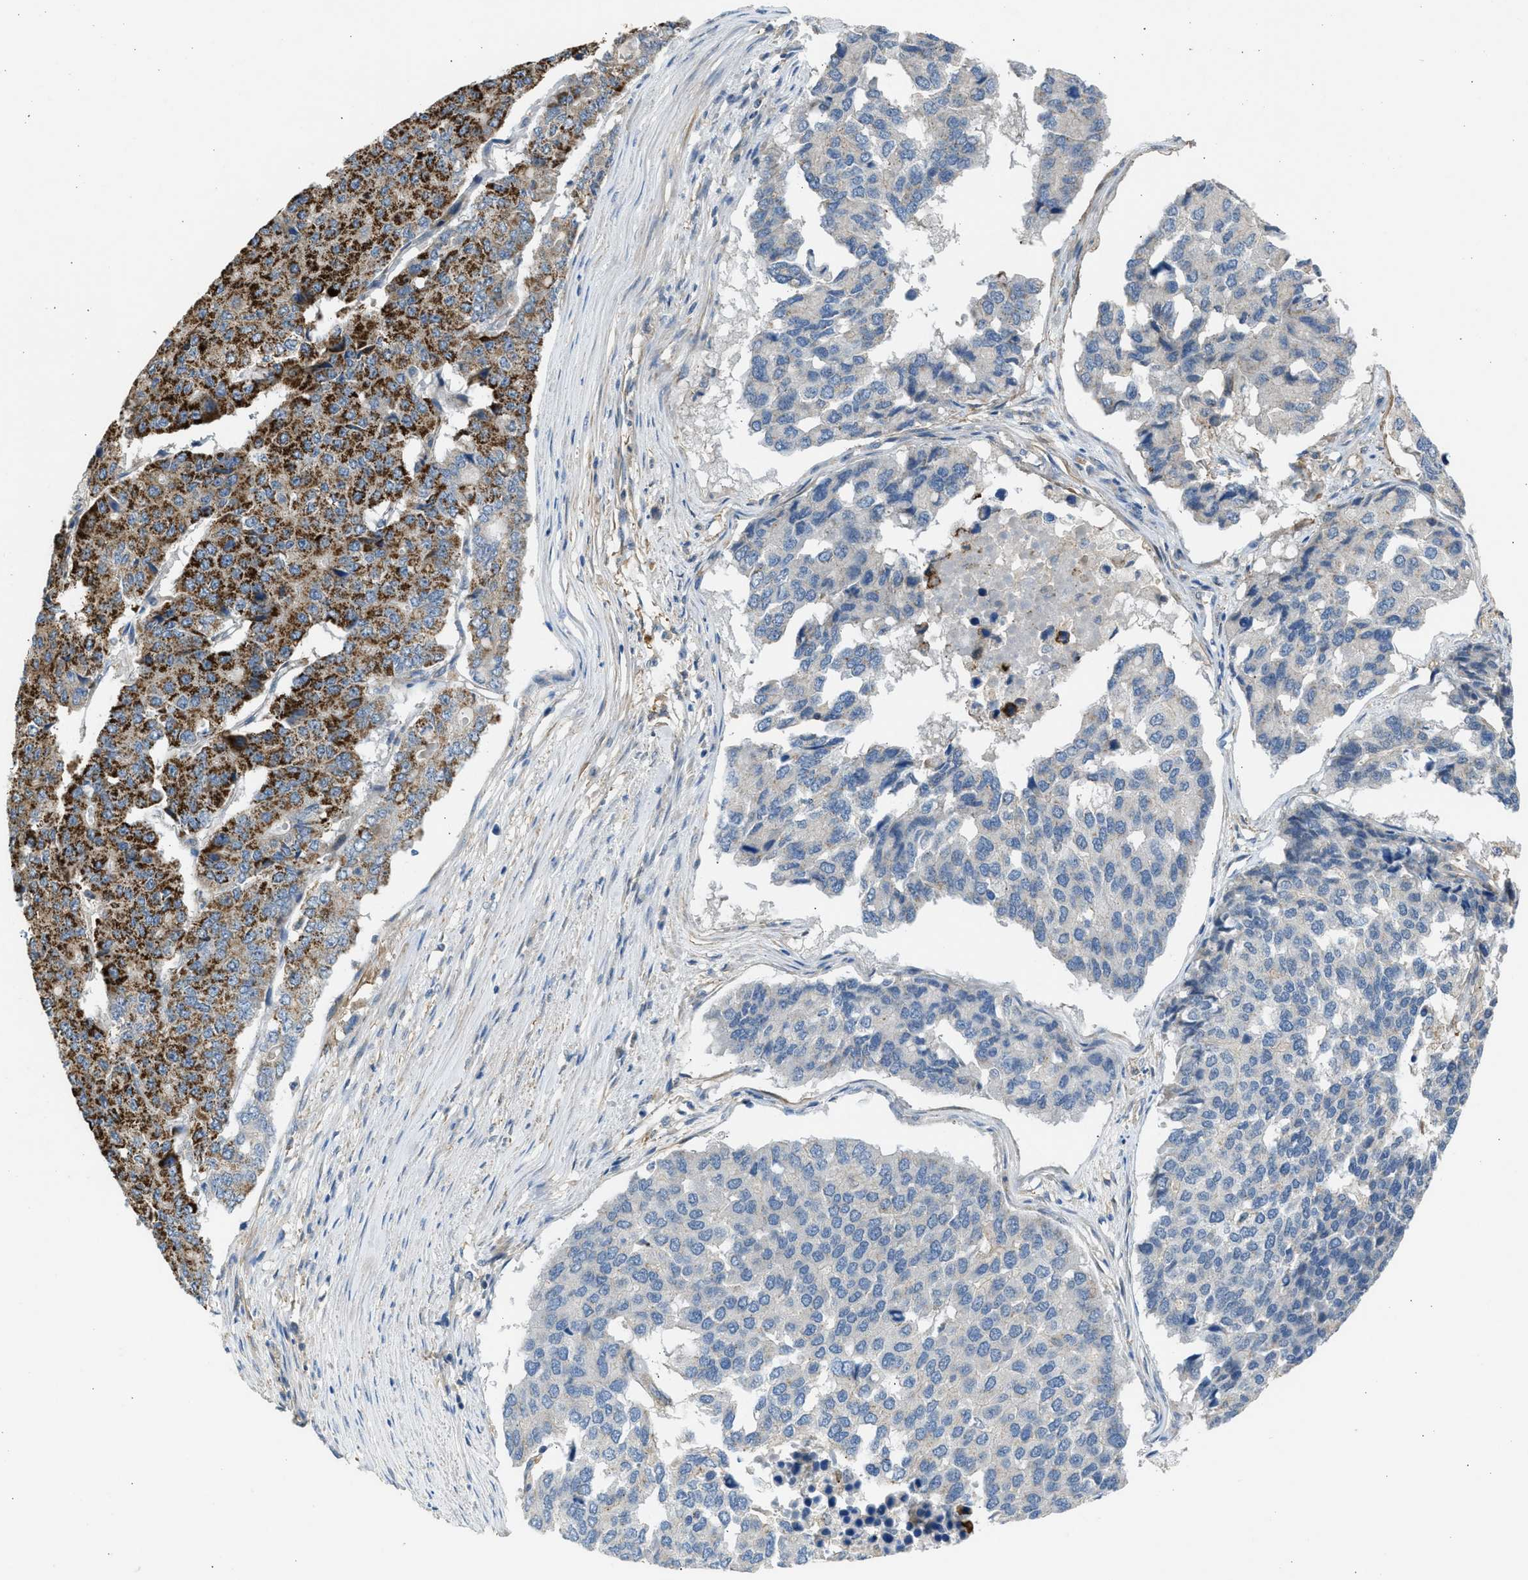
{"staining": {"intensity": "strong", "quantity": "25%-75%", "location": "cytoplasmic/membranous"}, "tissue": "pancreatic cancer", "cell_type": "Tumor cells", "image_type": "cancer", "snomed": [{"axis": "morphology", "description": "Adenocarcinoma, NOS"}, {"axis": "topography", "description": "Pancreas"}], "caption": "Protein expression analysis of pancreatic cancer reveals strong cytoplasmic/membranous staining in about 25%-75% of tumor cells.", "gene": "PCNX3", "patient": {"sex": "male", "age": 50}}